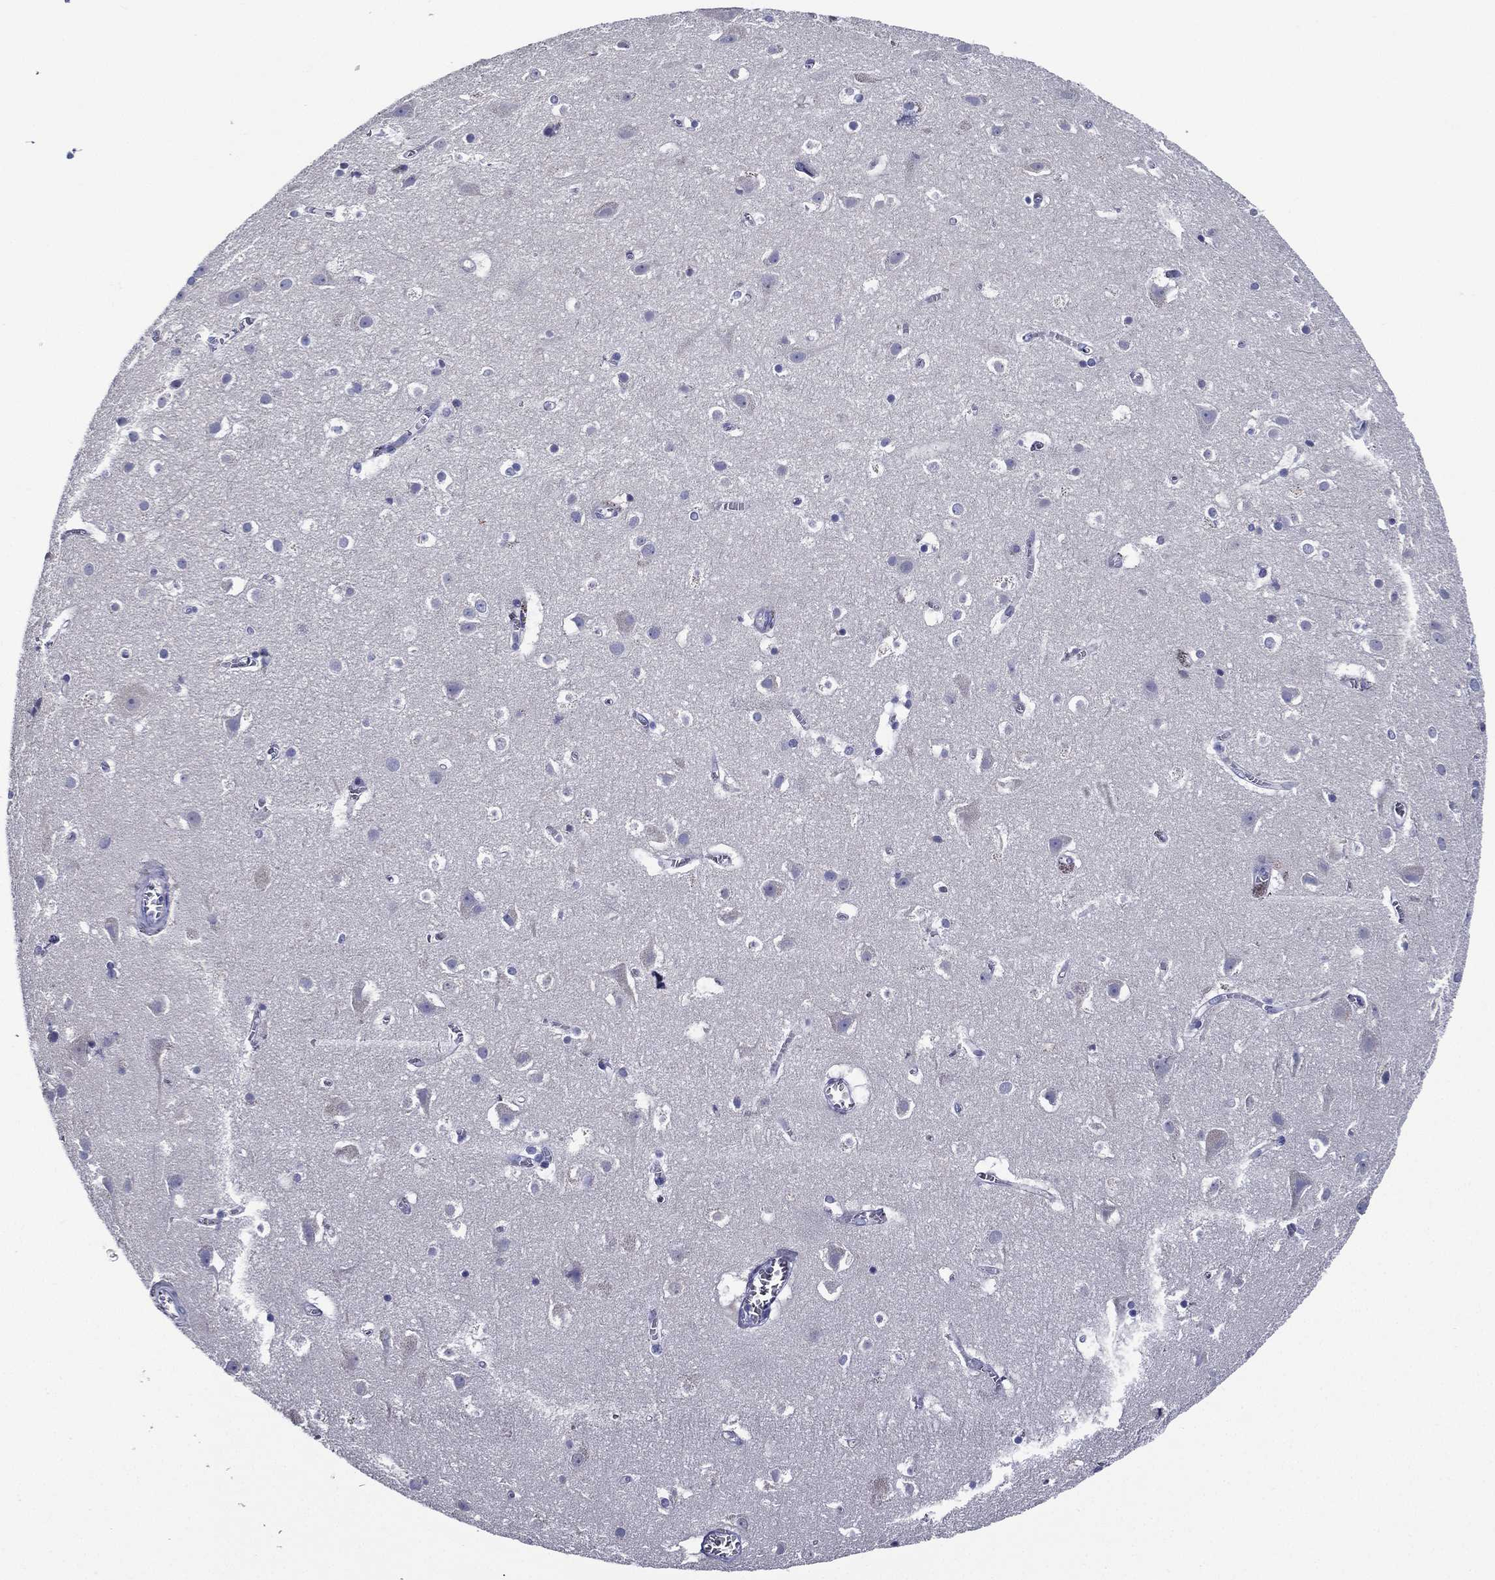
{"staining": {"intensity": "negative", "quantity": "none", "location": "none"}, "tissue": "cerebral cortex", "cell_type": "Endothelial cells", "image_type": "normal", "snomed": [{"axis": "morphology", "description": "Normal tissue, NOS"}, {"axis": "topography", "description": "Cerebral cortex"}], "caption": "Cerebral cortex stained for a protein using IHC shows no staining endothelial cells.", "gene": "ACE2", "patient": {"sex": "male", "age": 59}}